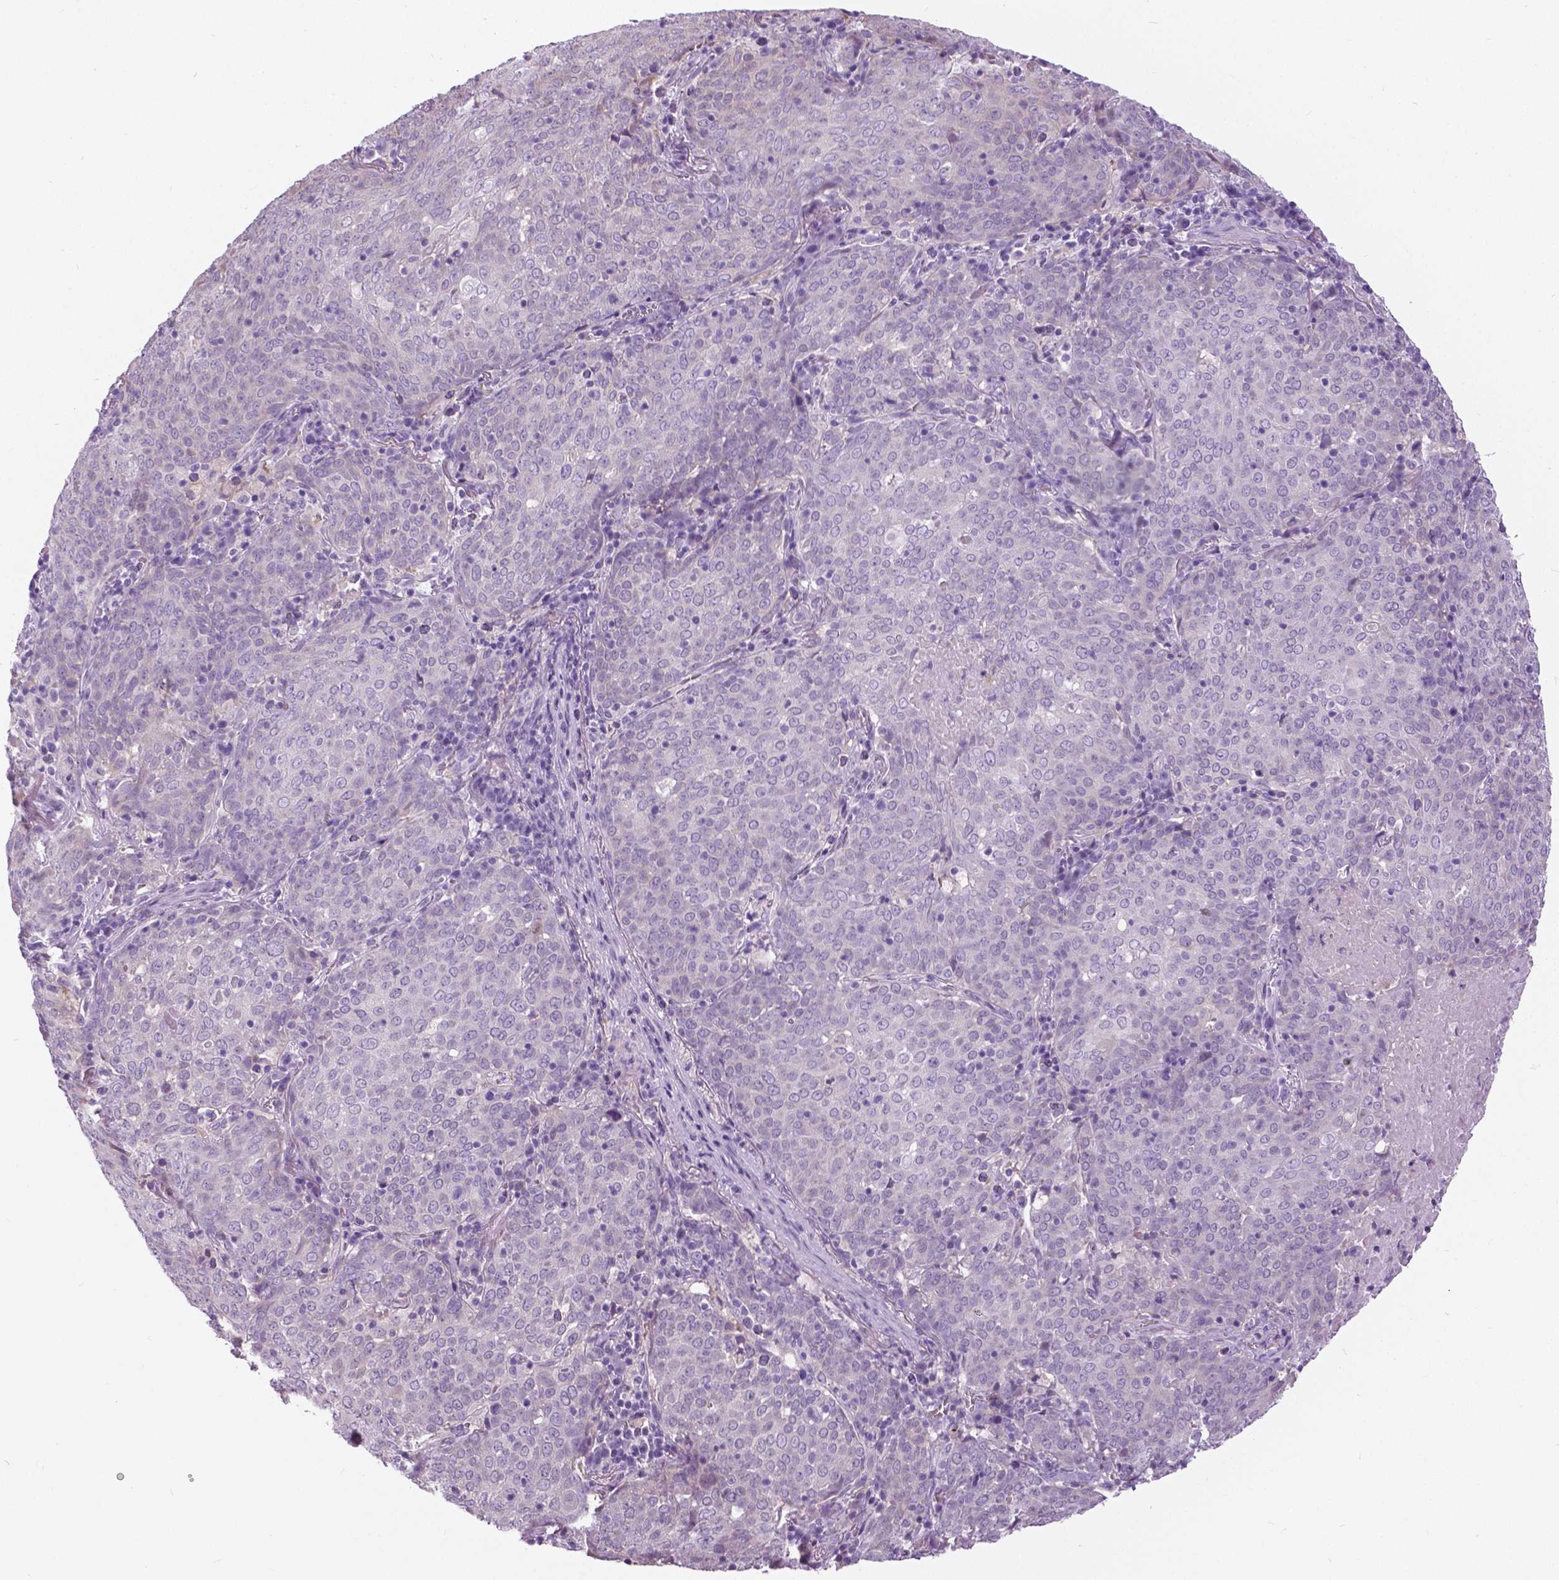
{"staining": {"intensity": "negative", "quantity": "none", "location": "none"}, "tissue": "lung cancer", "cell_type": "Tumor cells", "image_type": "cancer", "snomed": [{"axis": "morphology", "description": "Squamous cell carcinoma, NOS"}, {"axis": "topography", "description": "Lung"}], "caption": "Tumor cells are negative for protein expression in human lung squamous cell carcinoma.", "gene": "TP53TG5", "patient": {"sex": "male", "age": 82}}